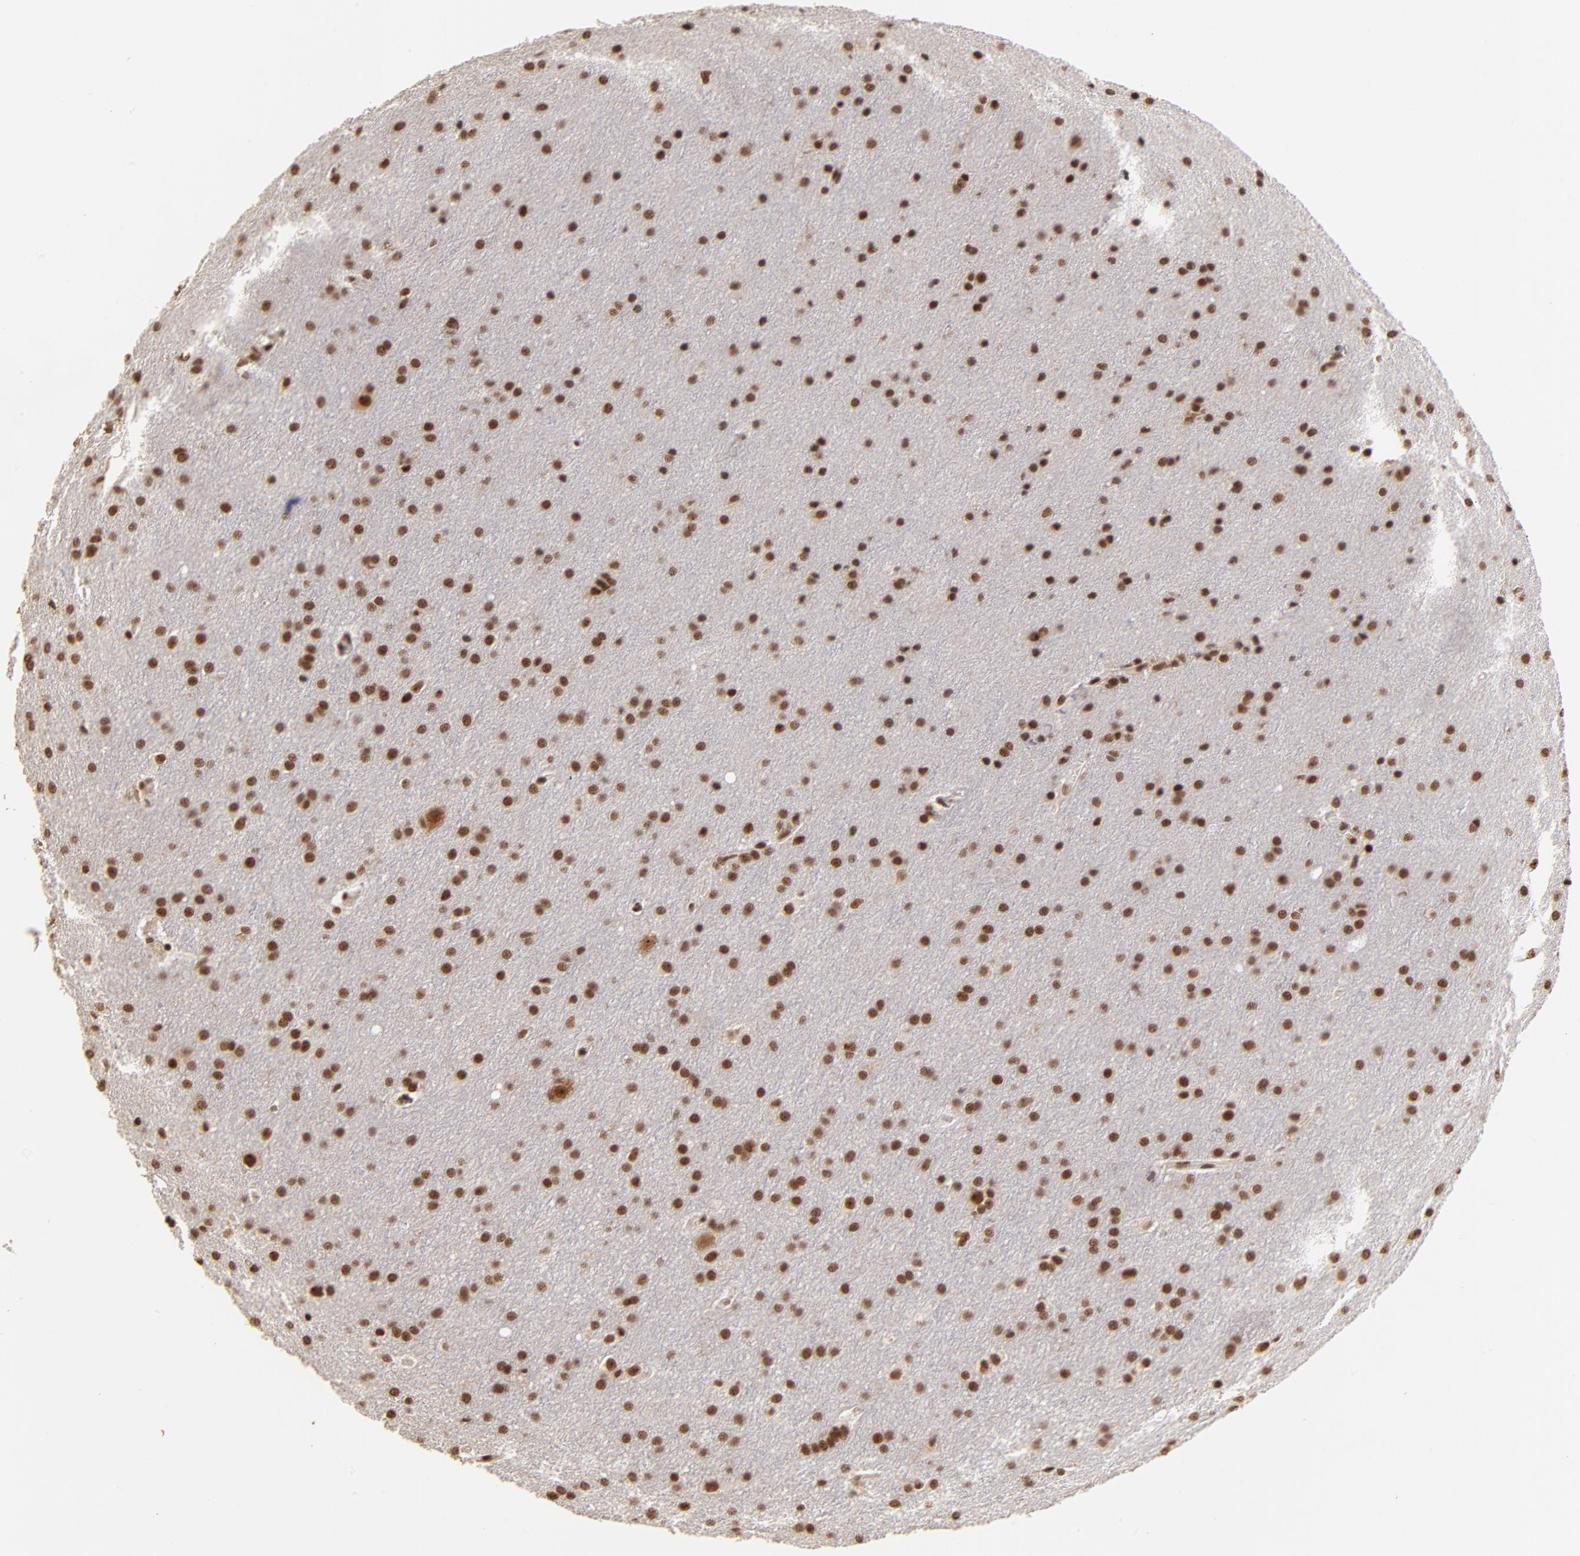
{"staining": {"intensity": "strong", "quantity": ">75%", "location": "nuclear"}, "tissue": "glioma", "cell_type": "Tumor cells", "image_type": "cancer", "snomed": [{"axis": "morphology", "description": "Glioma, malignant, Low grade"}, {"axis": "topography", "description": "Brain"}], "caption": "IHC photomicrograph of neoplastic tissue: human malignant low-grade glioma stained using IHC displays high levels of strong protein expression localized specifically in the nuclear of tumor cells, appearing as a nuclear brown color.", "gene": "ZNF146", "patient": {"sex": "female", "age": 32}}